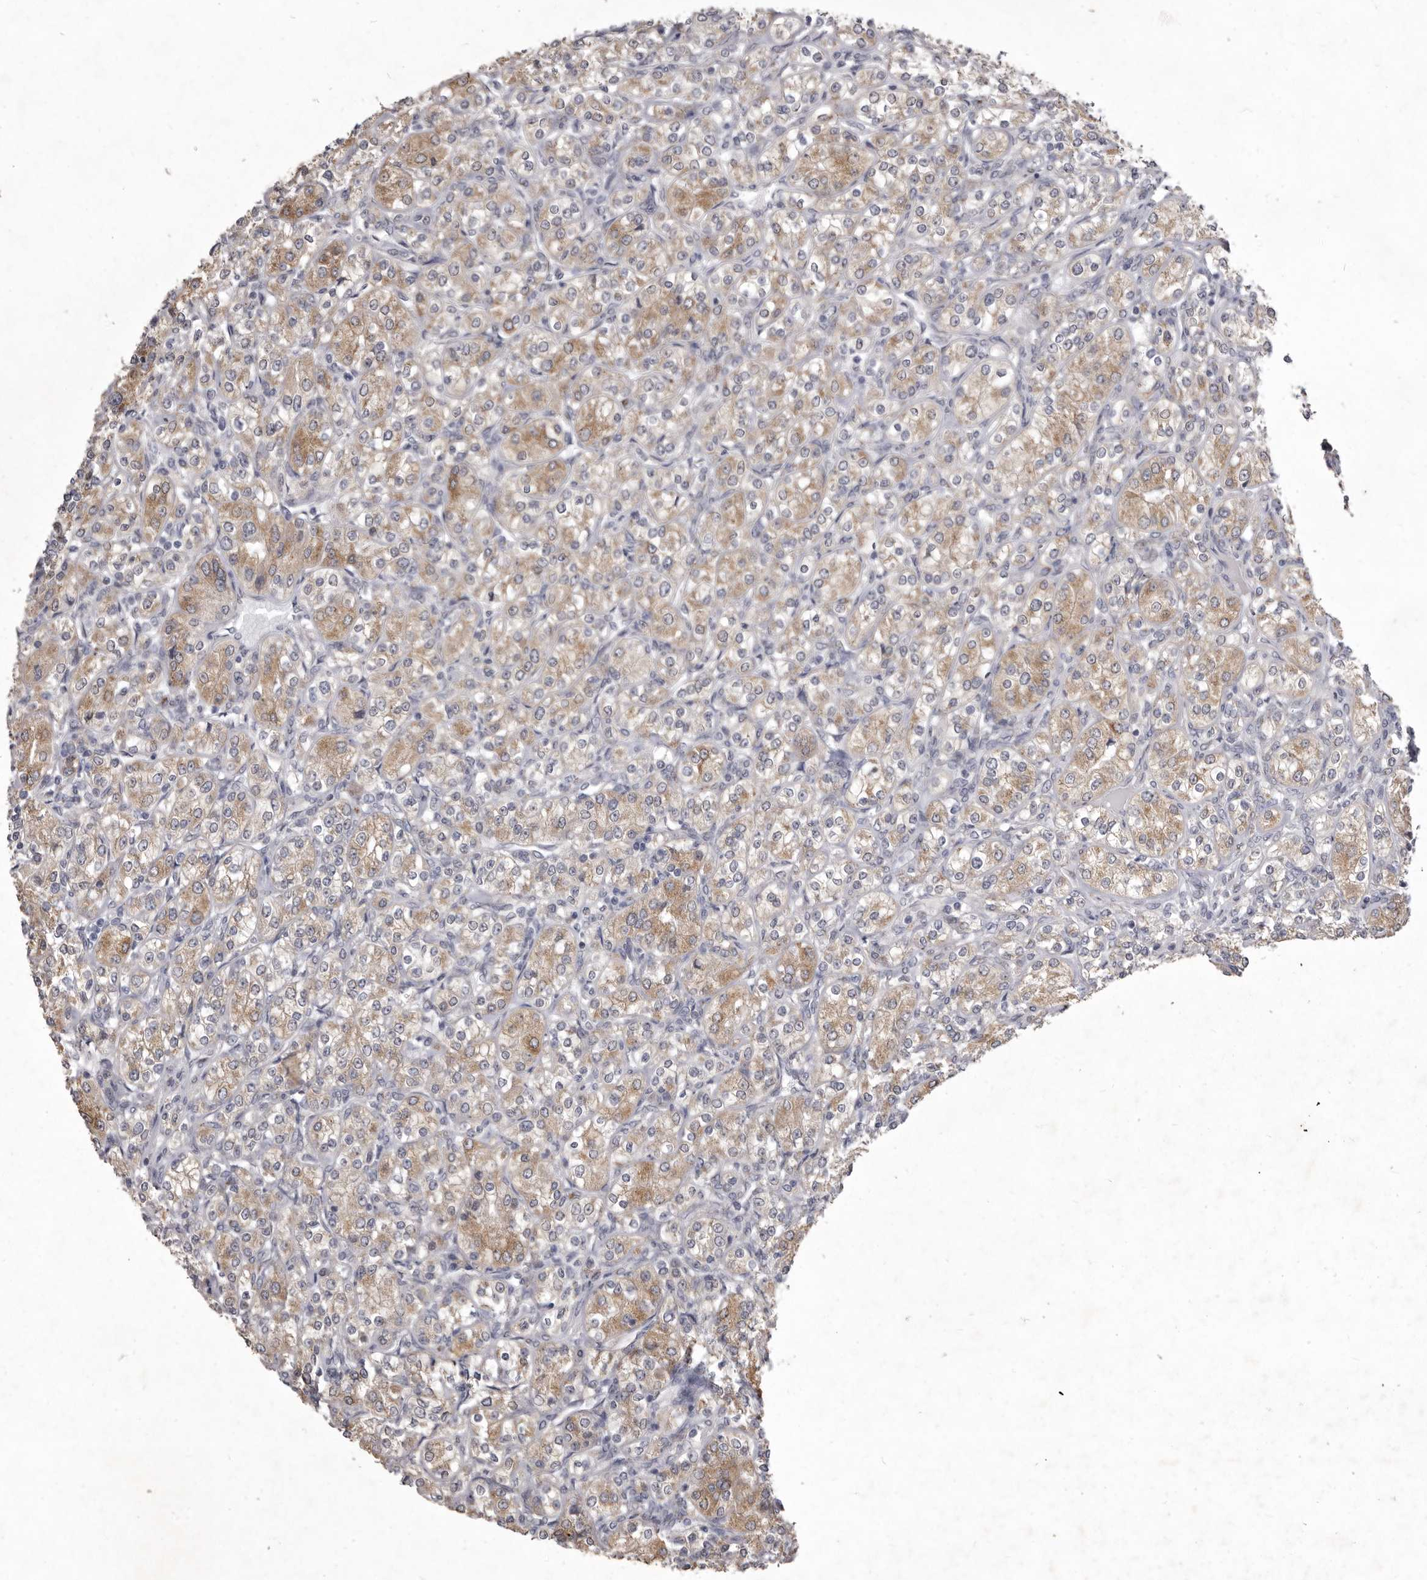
{"staining": {"intensity": "moderate", "quantity": ">75%", "location": "cytoplasmic/membranous"}, "tissue": "renal cancer", "cell_type": "Tumor cells", "image_type": "cancer", "snomed": [{"axis": "morphology", "description": "Adenocarcinoma, NOS"}, {"axis": "topography", "description": "Kidney"}], "caption": "Immunohistochemistry image of renal cancer stained for a protein (brown), which exhibits medium levels of moderate cytoplasmic/membranous positivity in approximately >75% of tumor cells.", "gene": "P2RX6", "patient": {"sex": "male", "age": 77}}